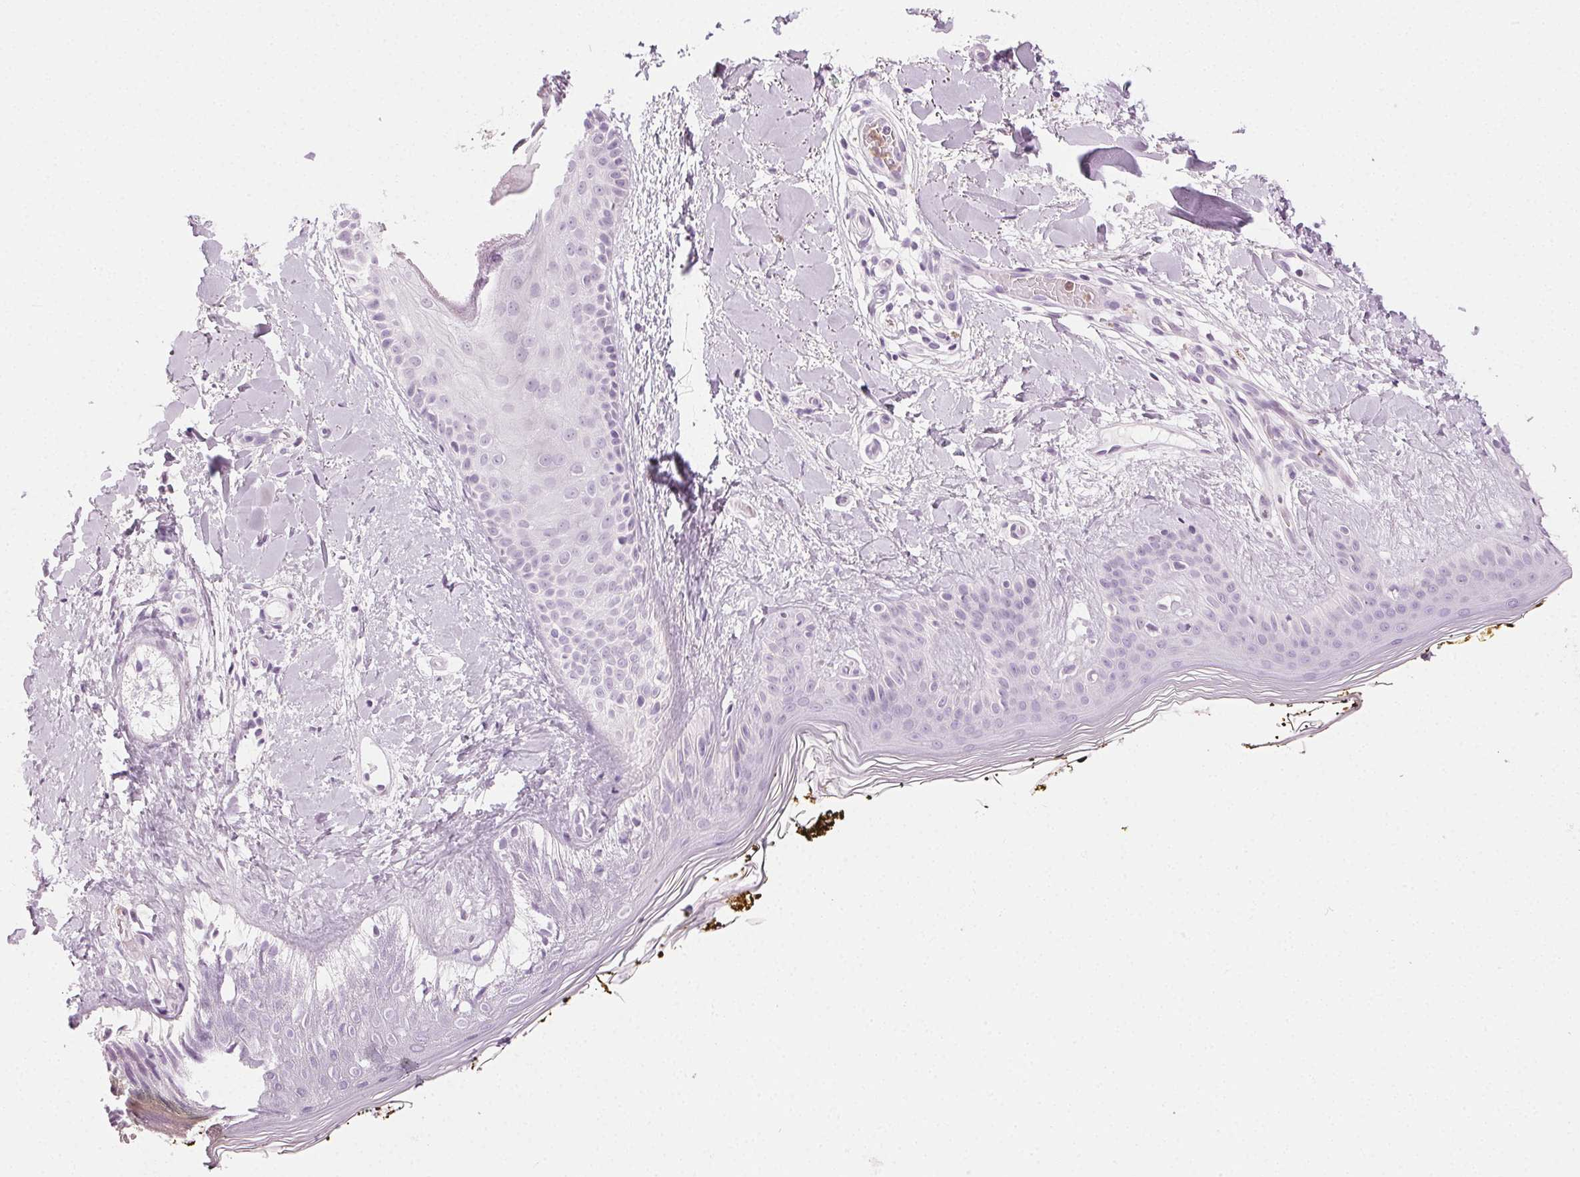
{"staining": {"intensity": "negative", "quantity": "none", "location": "none"}, "tissue": "skin", "cell_type": "Fibroblasts", "image_type": "normal", "snomed": [{"axis": "morphology", "description": "Normal tissue, NOS"}, {"axis": "topography", "description": "Skin"}], "caption": "This is a image of immunohistochemistry staining of unremarkable skin, which shows no positivity in fibroblasts. The staining was performed using DAB to visualize the protein expression in brown, while the nuclei were stained in blue with hematoxylin (Magnification: 20x).", "gene": "MPO", "patient": {"sex": "female", "age": 34}}